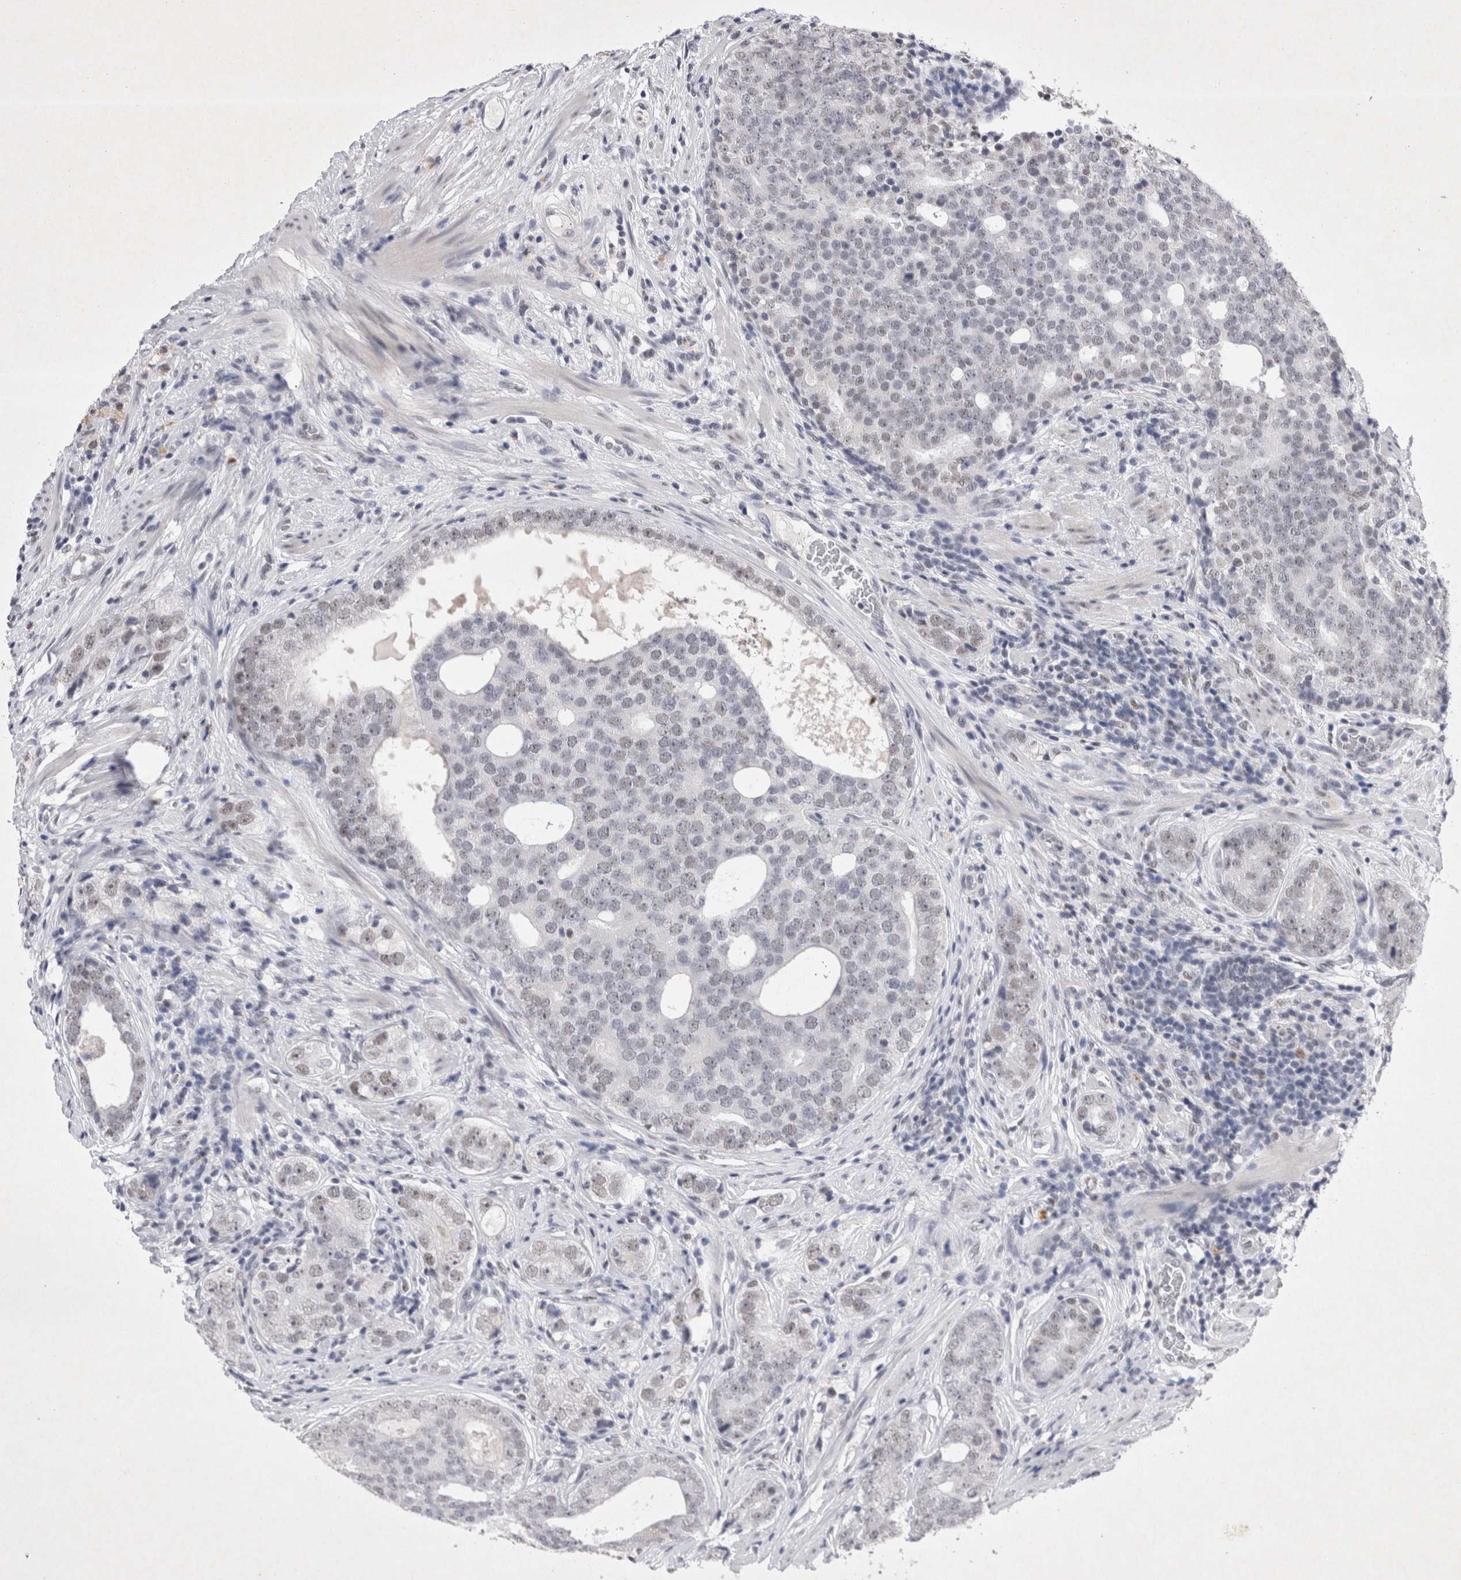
{"staining": {"intensity": "negative", "quantity": "none", "location": "none"}, "tissue": "prostate cancer", "cell_type": "Tumor cells", "image_type": "cancer", "snomed": [{"axis": "morphology", "description": "Adenocarcinoma, High grade"}, {"axis": "topography", "description": "Prostate"}], "caption": "Immunohistochemical staining of prostate high-grade adenocarcinoma displays no significant expression in tumor cells.", "gene": "RBM6", "patient": {"sex": "male", "age": 56}}